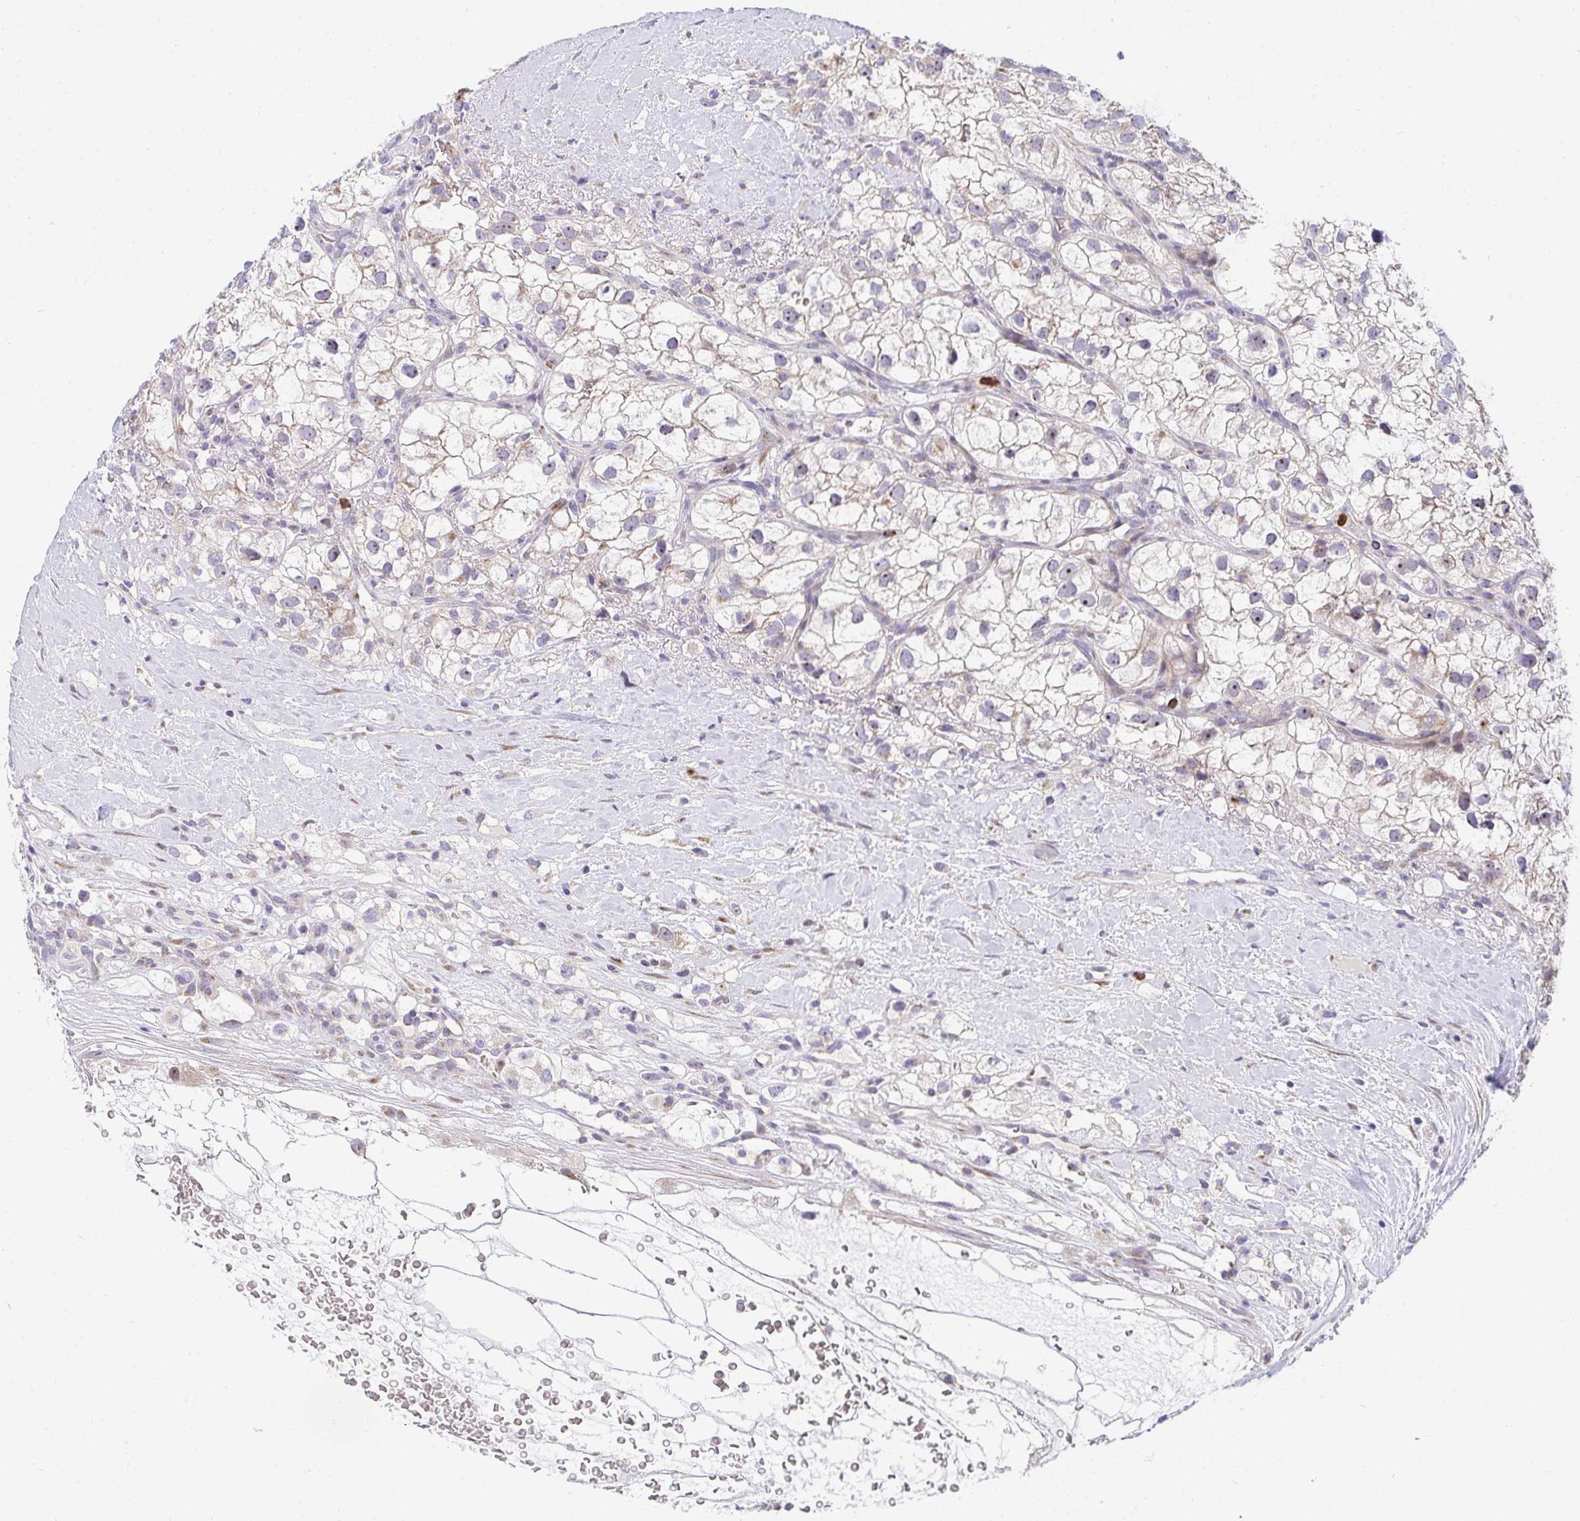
{"staining": {"intensity": "weak", "quantity": "25%-75%", "location": "nuclear"}, "tissue": "renal cancer", "cell_type": "Tumor cells", "image_type": "cancer", "snomed": [{"axis": "morphology", "description": "Adenocarcinoma, NOS"}, {"axis": "topography", "description": "Kidney"}], "caption": "Human adenocarcinoma (renal) stained with a protein marker exhibits weak staining in tumor cells.", "gene": "ZNF554", "patient": {"sex": "male", "age": 59}}